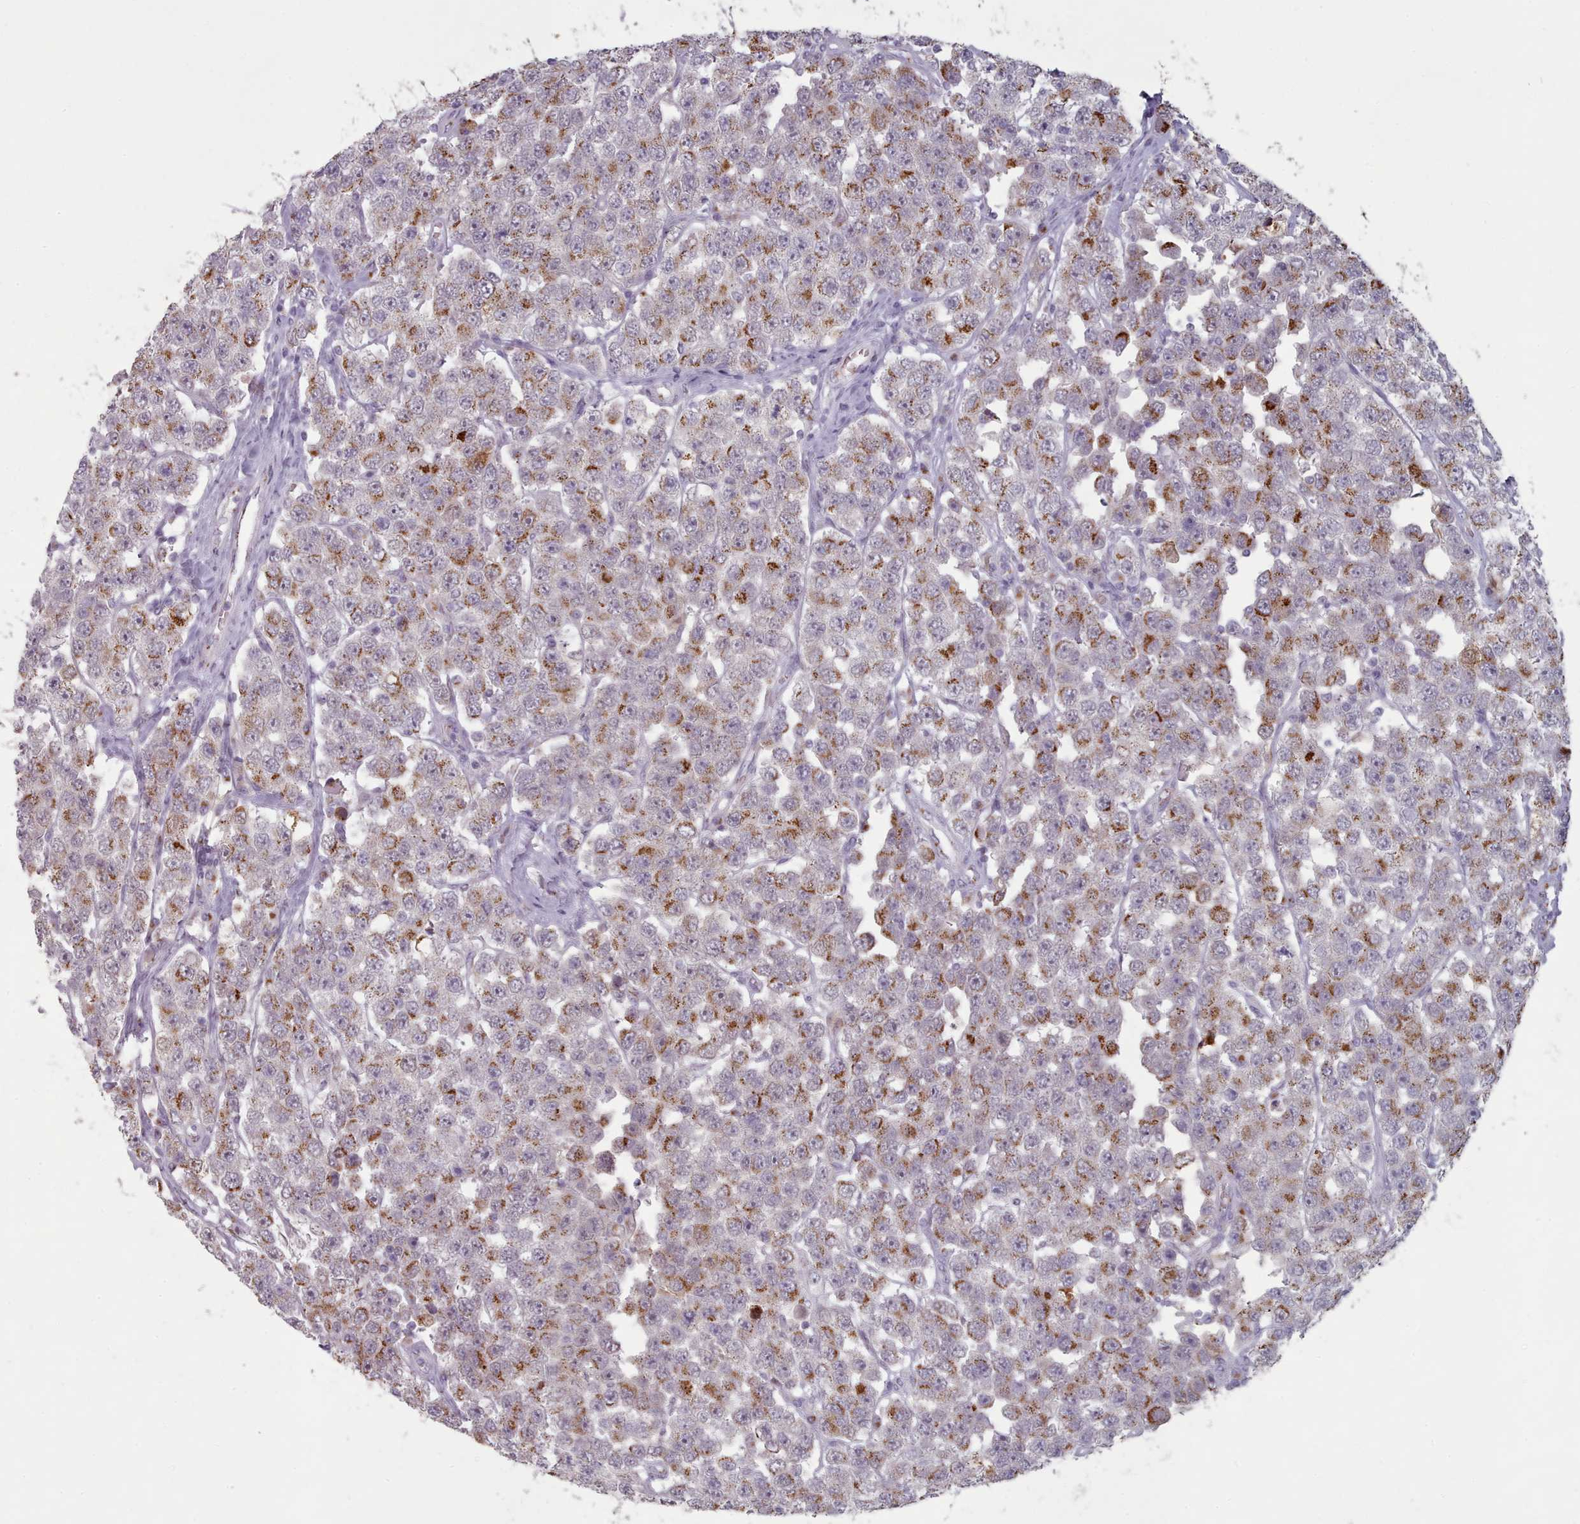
{"staining": {"intensity": "moderate", "quantity": ">75%", "location": "cytoplasmic/membranous"}, "tissue": "testis cancer", "cell_type": "Tumor cells", "image_type": "cancer", "snomed": [{"axis": "morphology", "description": "Seminoma, NOS"}, {"axis": "topography", "description": "Testis"}], "caption": "Protein staining by IHC shows moderate cytoplasmic/membranous expression in about >75% of tumor cells in testis seminoma.", "gene": "MAN1B1", "patient": {"sex": "male", "age": 28}}